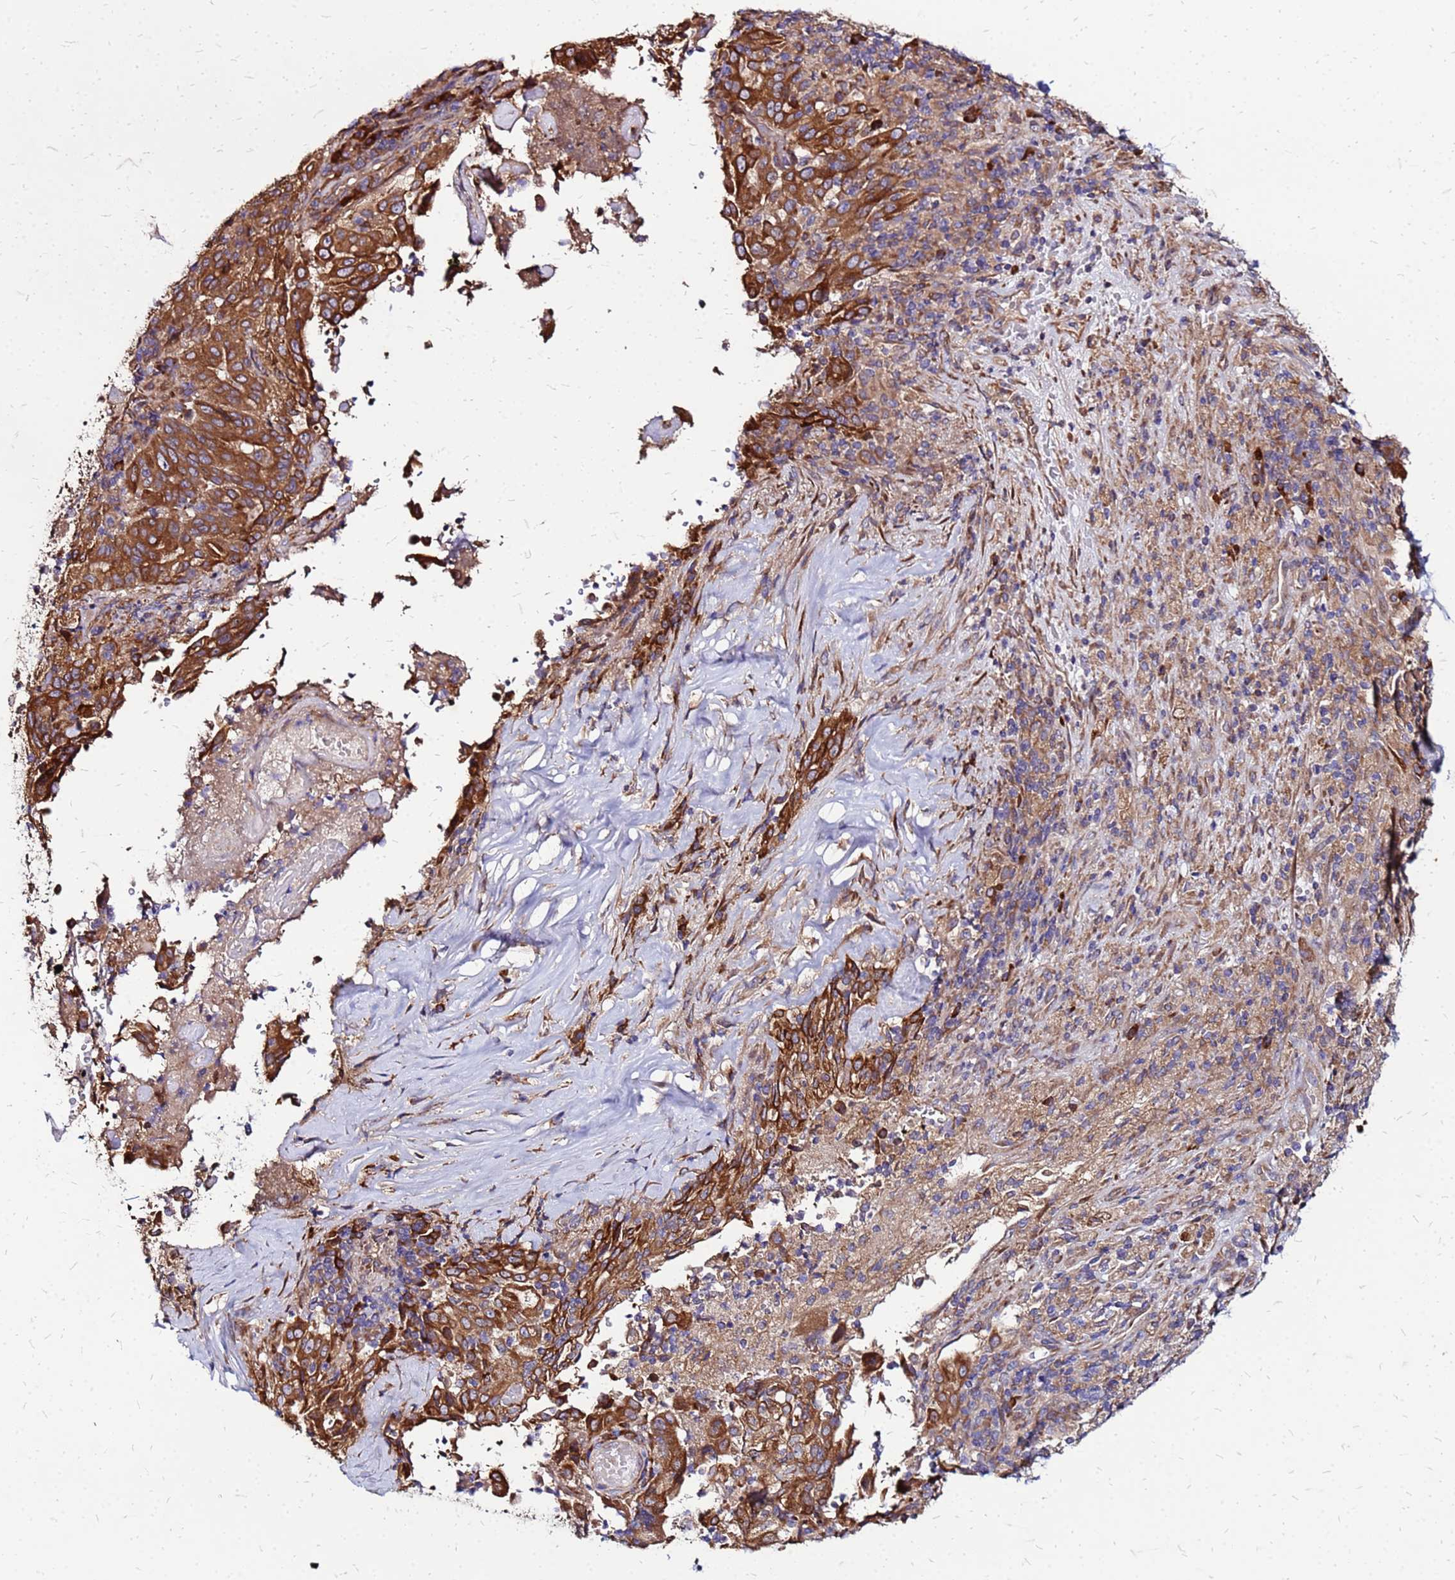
{"staining": {"intensity": "strong", "quantity": ">75%", "location": "cytoplasmic/membranous"}, "tissue": "pancreatic cancer", "cell_type": "Tumor cells", "image_type": "cancer", "snomed": [{"axis": "morphology", "description": "Adenocarcinoma, NOS"}, {"axis": "topography", "description": "Pancreas"}], "caption": "Protein expression analysis of human adenocarcinoma (pancreatic) reveals strong cytoplasmic/membranous staining in about >75% of tumor cells.", "gene": "VMO1", "patient": {"sex": "male", "age": 63}}